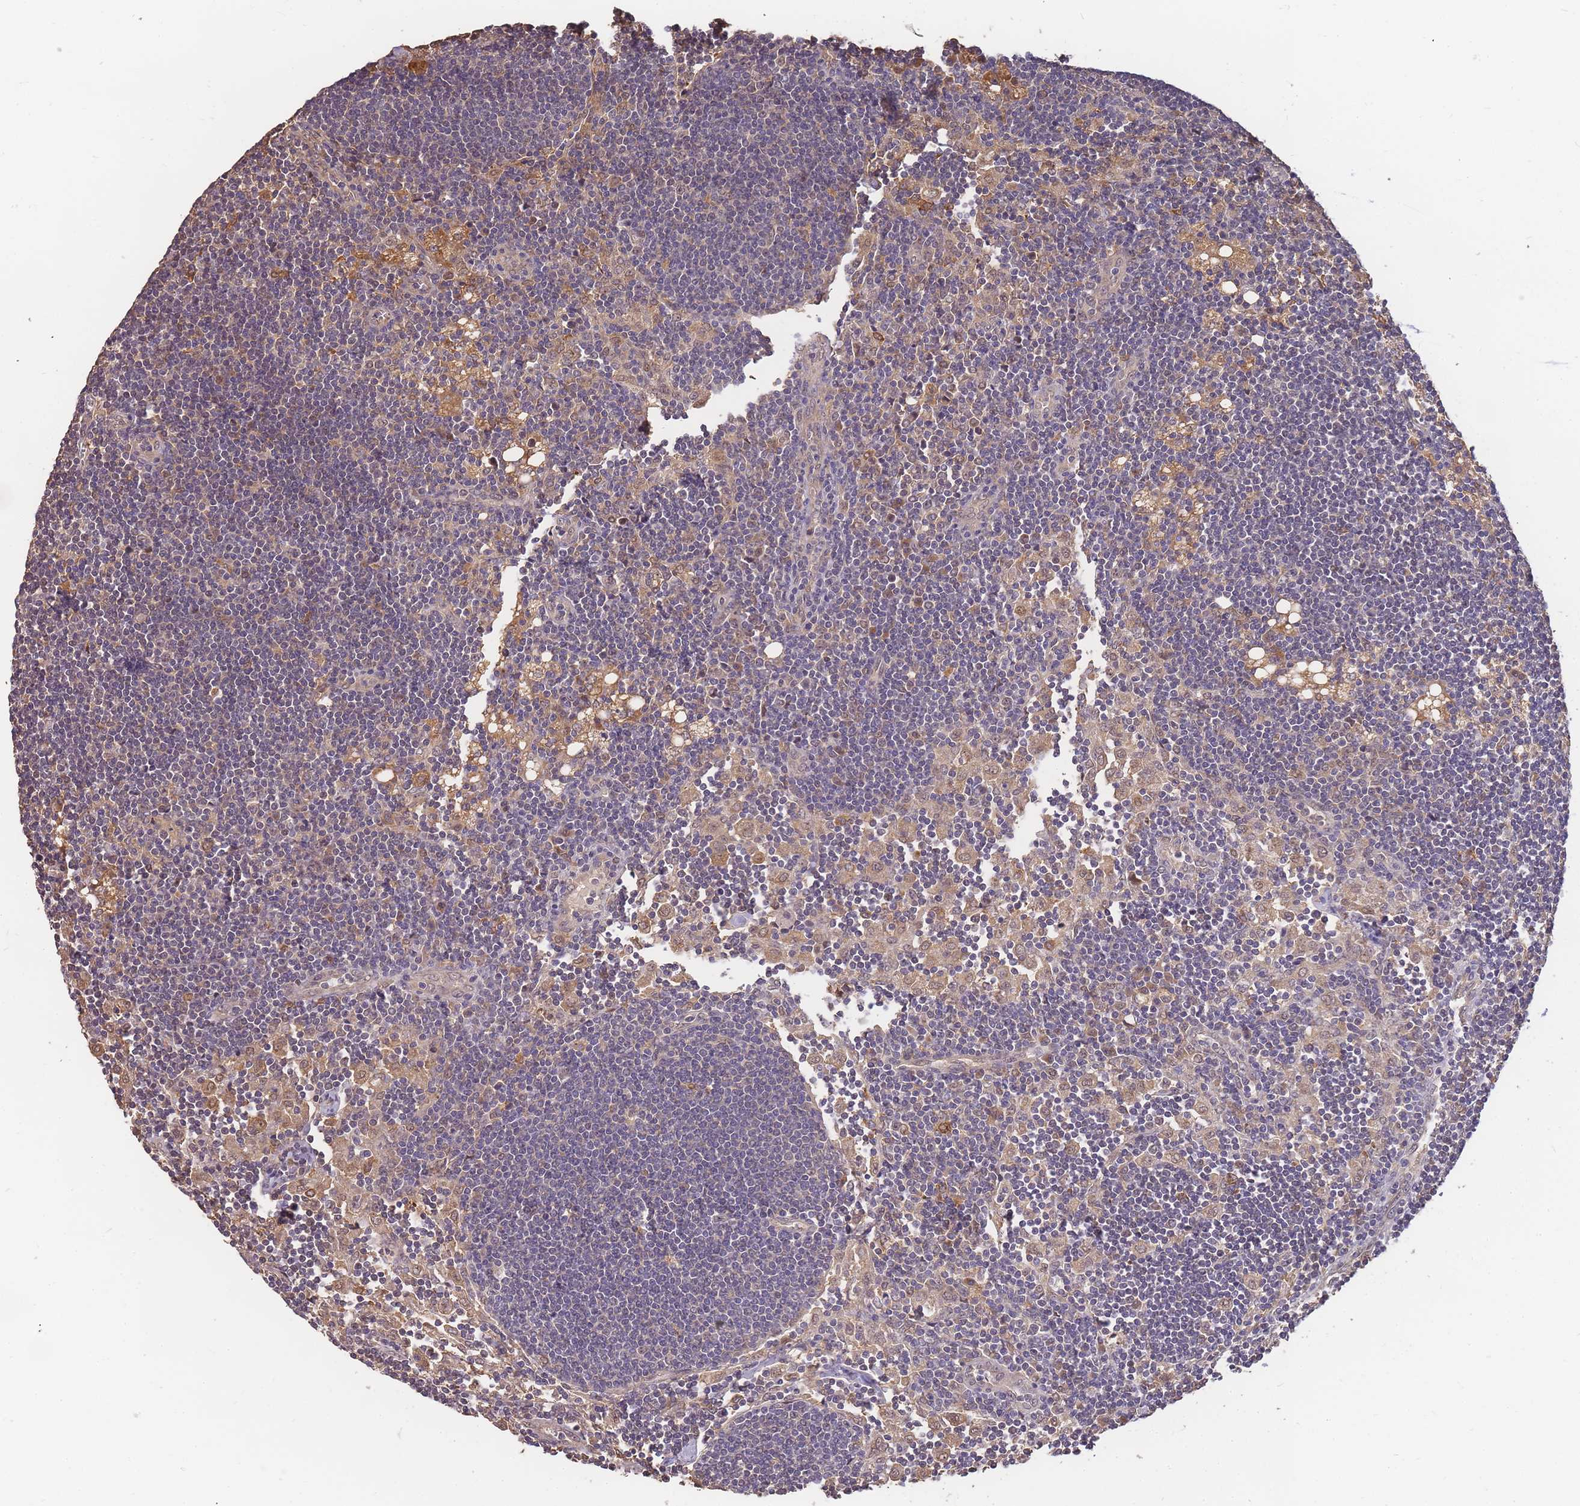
{"staining": {"intensity": "moderate", "quantity": "25%-75%", "location": "cytoplasmic/membranous,nuclear"}, "tissue": "lymph node", "cell_type": "Germinal center cells", "image_type": "normal", "snomed": [{"axis": "morphology", "description": "Normal tissue, NOS"}, {"axis": "topography", "description": "Lymph node"}], "caption": "Unremarkable lymph node displays moderate cytoplasmic/membranous,nuclear positivity in approximately 25%-75% of germinal center cells, visualized by immunohistochemistry. (DAB = brown stain, brightfield microscopy at high magnification).", "gene": "CDKN2AIPNL", "patient": {"sex": "male", "age": 24}}